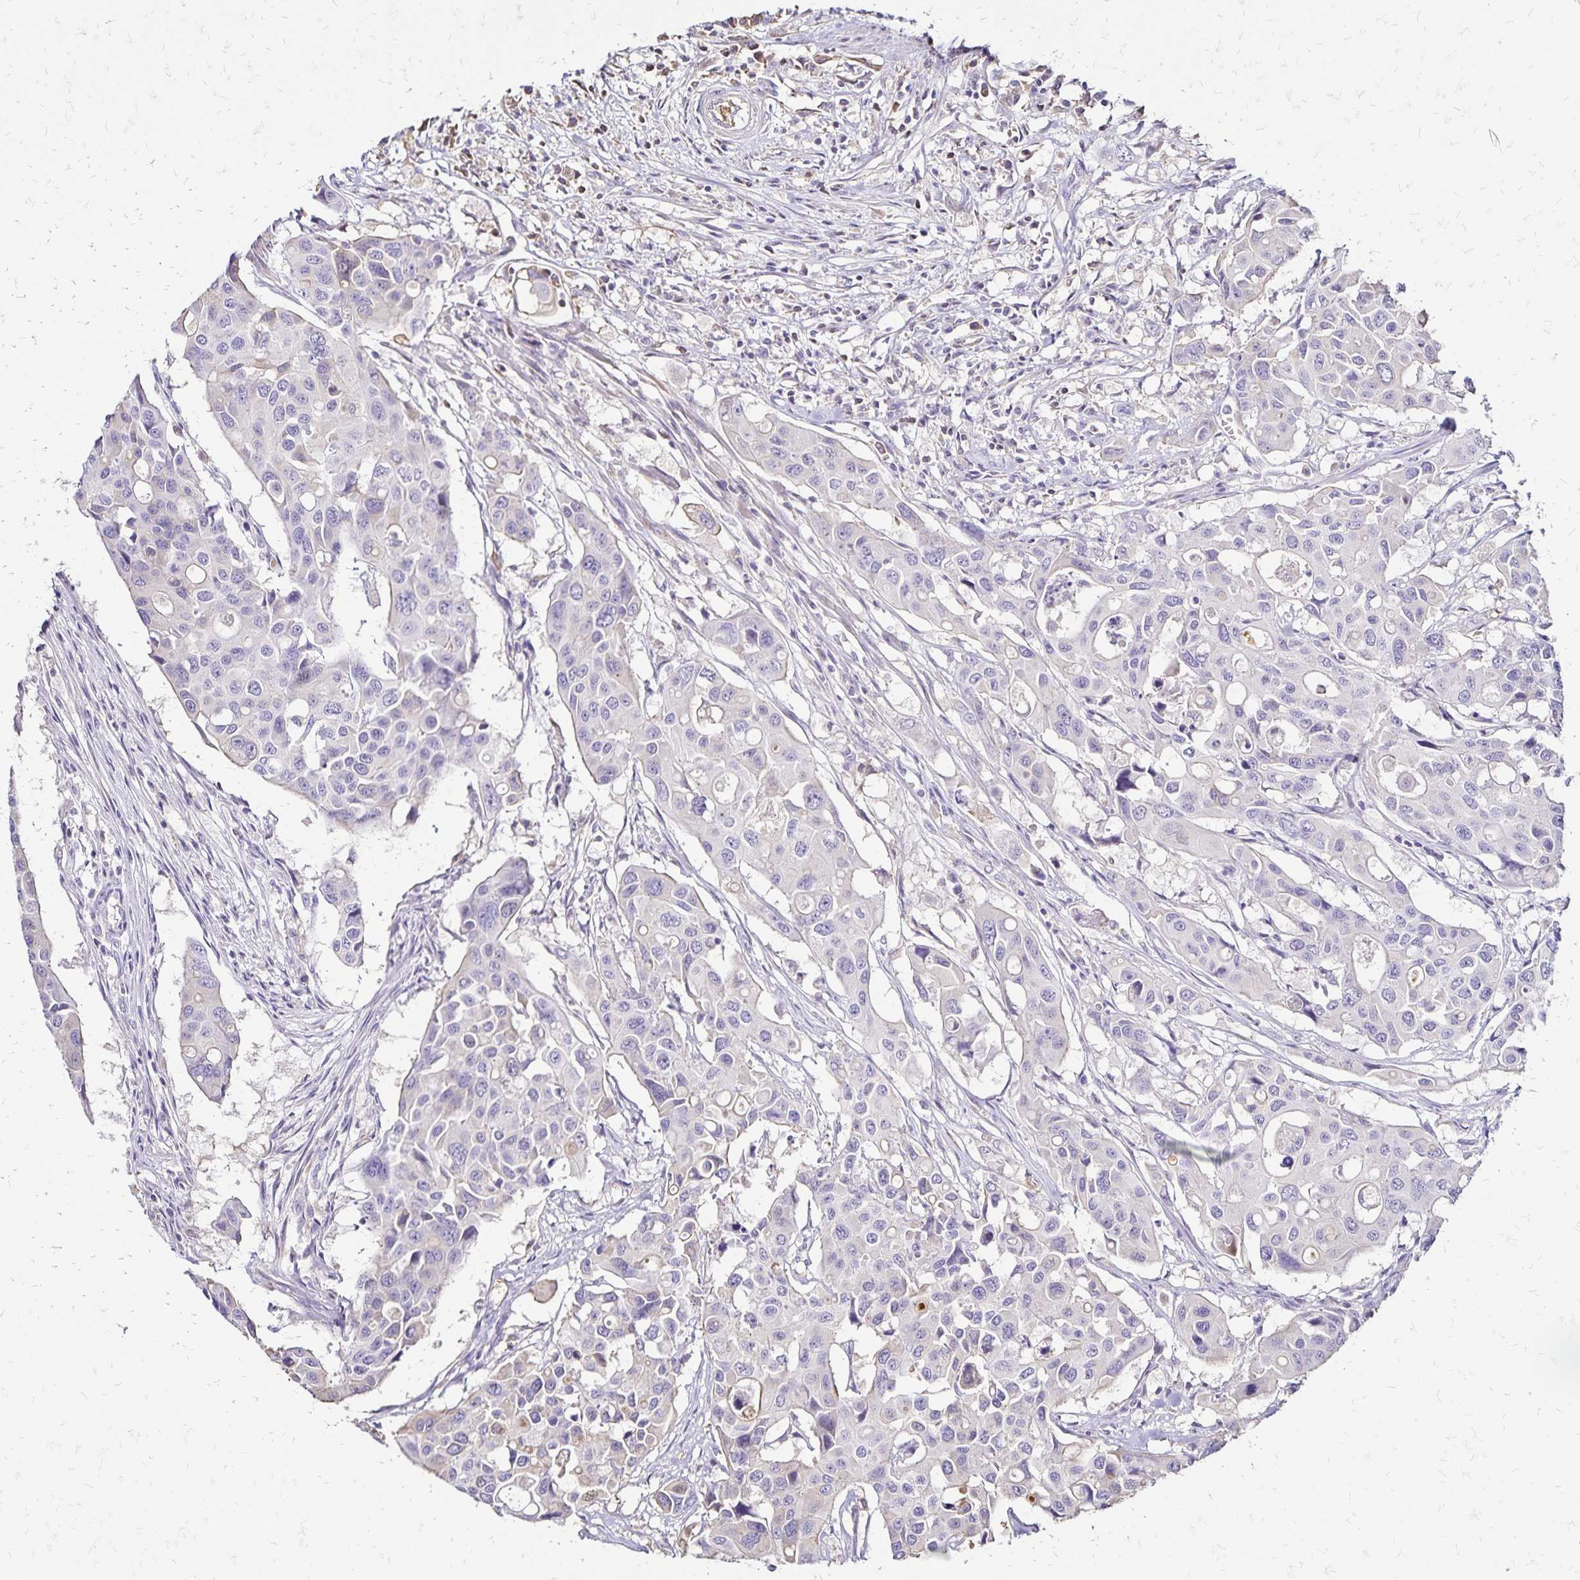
{"staining": {"intensity": "negative", "quantity": "none", "location": "none"}, "tissue": "colorectal cancer", "cell_type": "Tumor cells", "image_type": "cancer", "snomed": [{"axis": "morphology", "description": "Adenocarcinoma, NOS"}, {"axis": "topography", "description": "Colon"}], "caption": "Immunohistochemistry micrograph of neoplastic tissue: human colorectal adenocarcinoma stained with DAB (3,3'-diaminobenzidine) shows no significant protein expression in tumor cells.", "gene": "KISS1", "patient": {"sex": "male", "age": 77}}